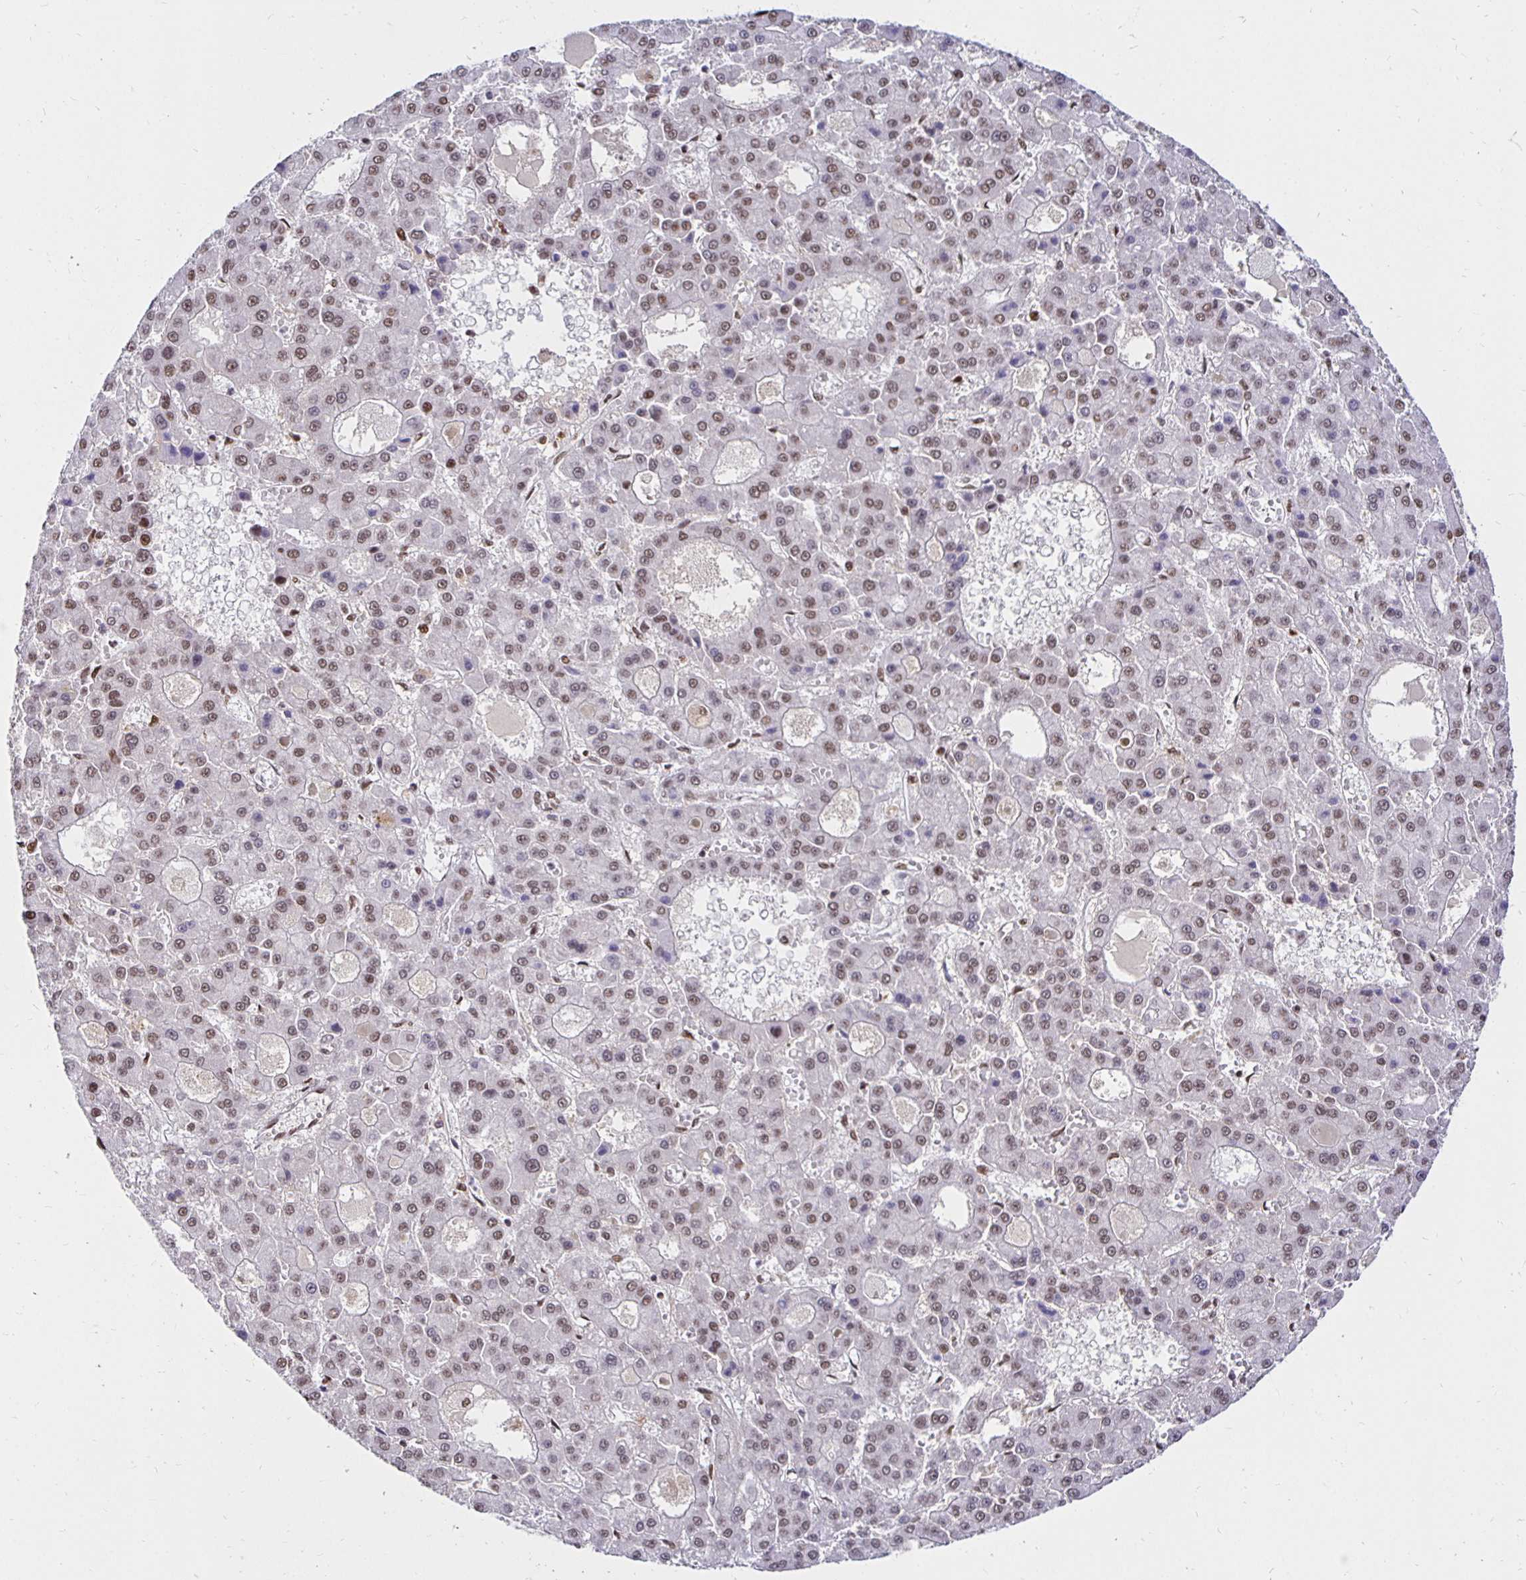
{"staining": {"intensity": "moderate", "quantity": ">75%", "location": "nuclear"}, "tissue": "liver cancer", "cell_type": "Tumor cells", "image_type": "cancer", "snomed": [{"axis": "morphology", "description": "Carcinoma, Hepatocellular, NOS"}, {"axis": "topography", "description": "Liver"}], "caption": "Tumor cells display medium levels of moderate nuclear staining in approximately >75% of cells in human hepatocellular carcinoma (liver).", "gene": "ZNF579", "patient": {"sex": "male", "age": 70}}